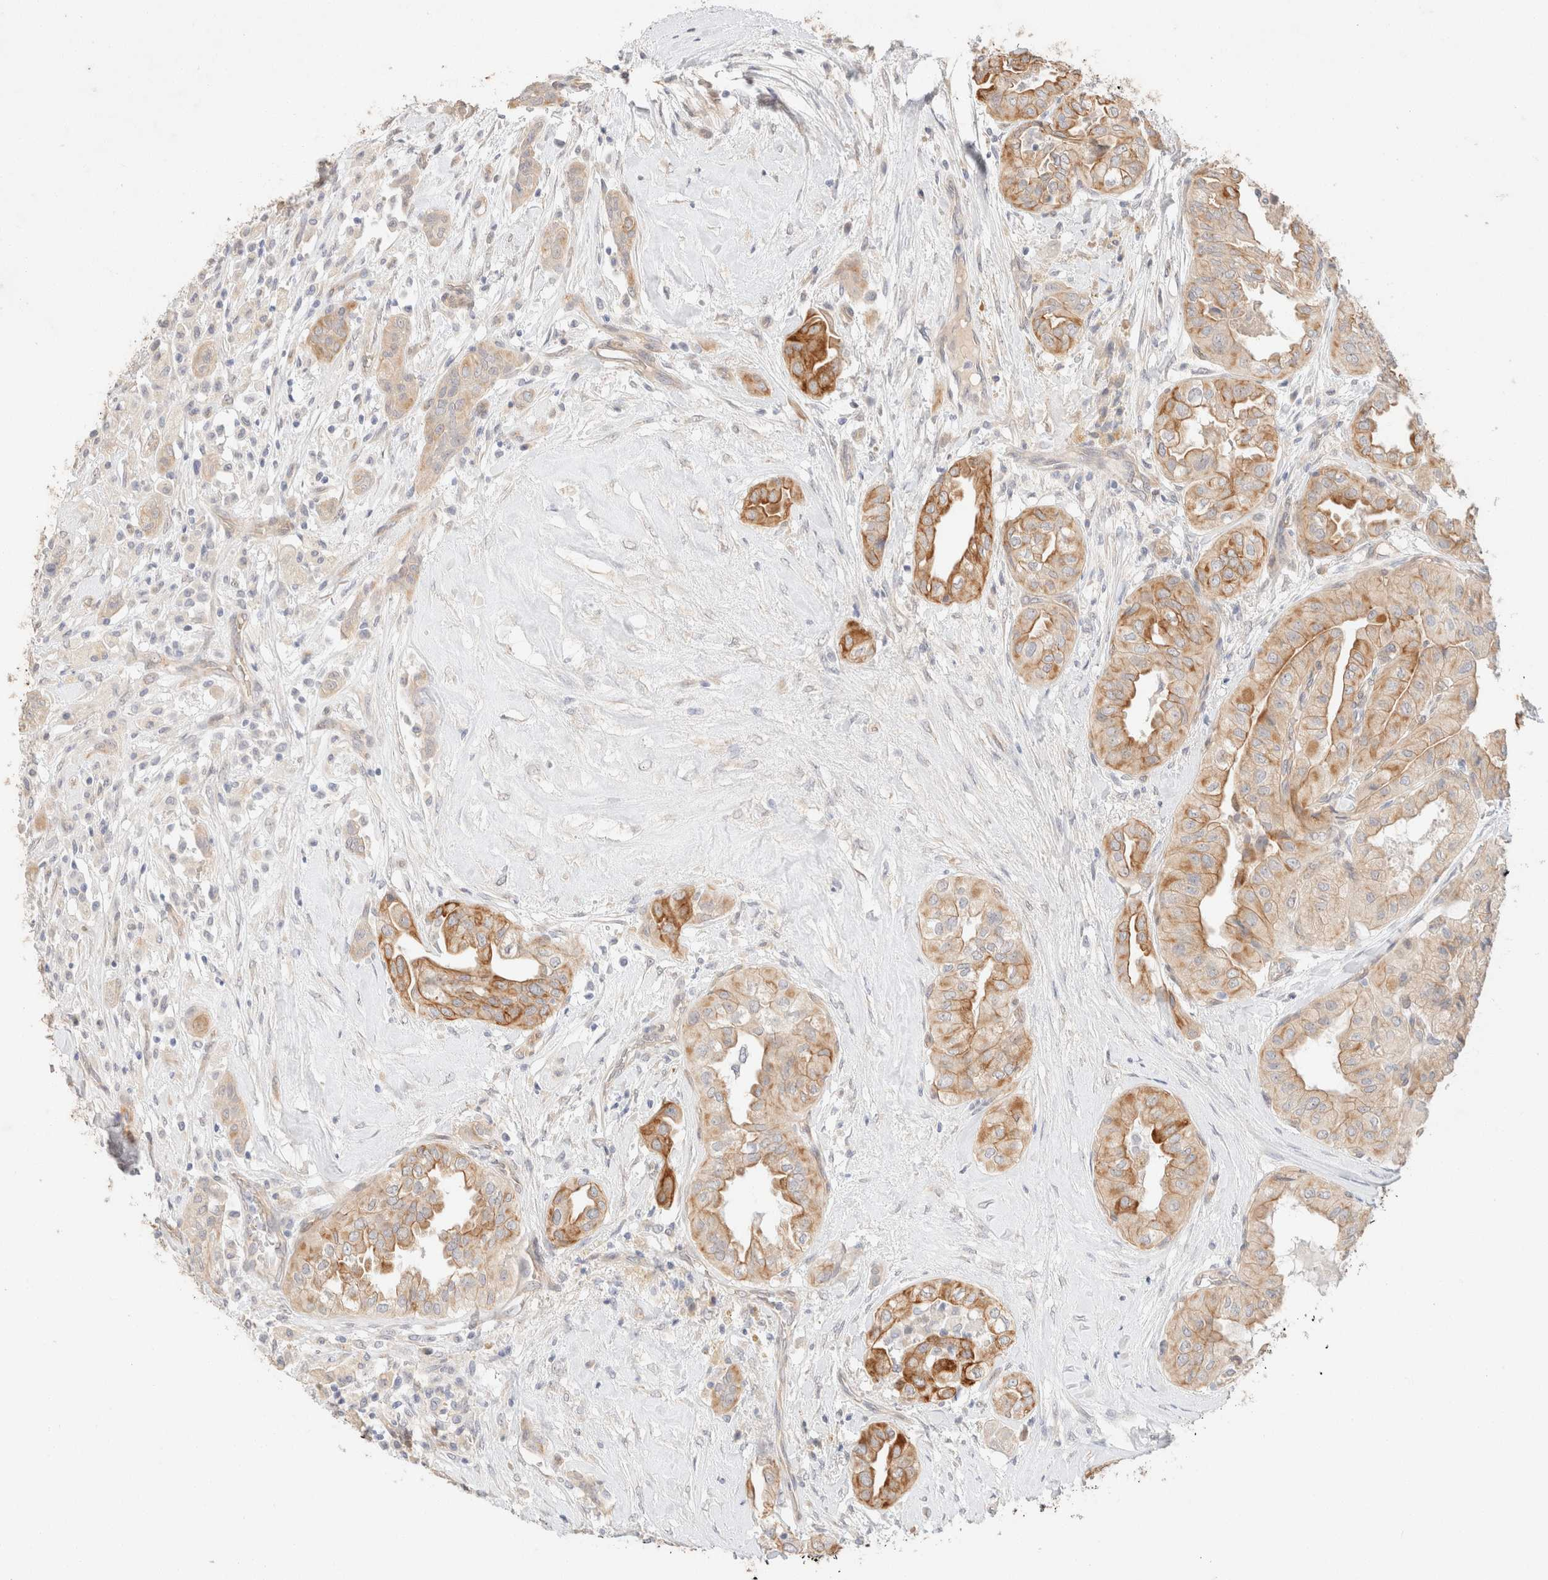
{"staining": {"intensity": "moderate", "quantity": ">75%", "location": "cytoplasmic/membranous"}, "tissue": "thyroid cancer", "cell_type": "Tumor cells", "image_type": "cancer", "snomed": [{"axis": "morphology", "description": "Papillary adenocarcinoma, NOS"}, {"axis": "topography", "description": "Thyroid gland"}], "caption": "Protein expression analysis of papillary adenocarcinoma (thyroid) exhibits moderate cytoplasmic/membranous positivity in about >75% of tumor cells. The staining was performed using DAB (3,3'-diaminobenzidine) to visualize the protein expression in brown, while the nuclei were stained in blue with hematoxylin (Magnification: 20x).", "gene": "CSNK1E", "patient": {"sex": "female", "age": 59}}